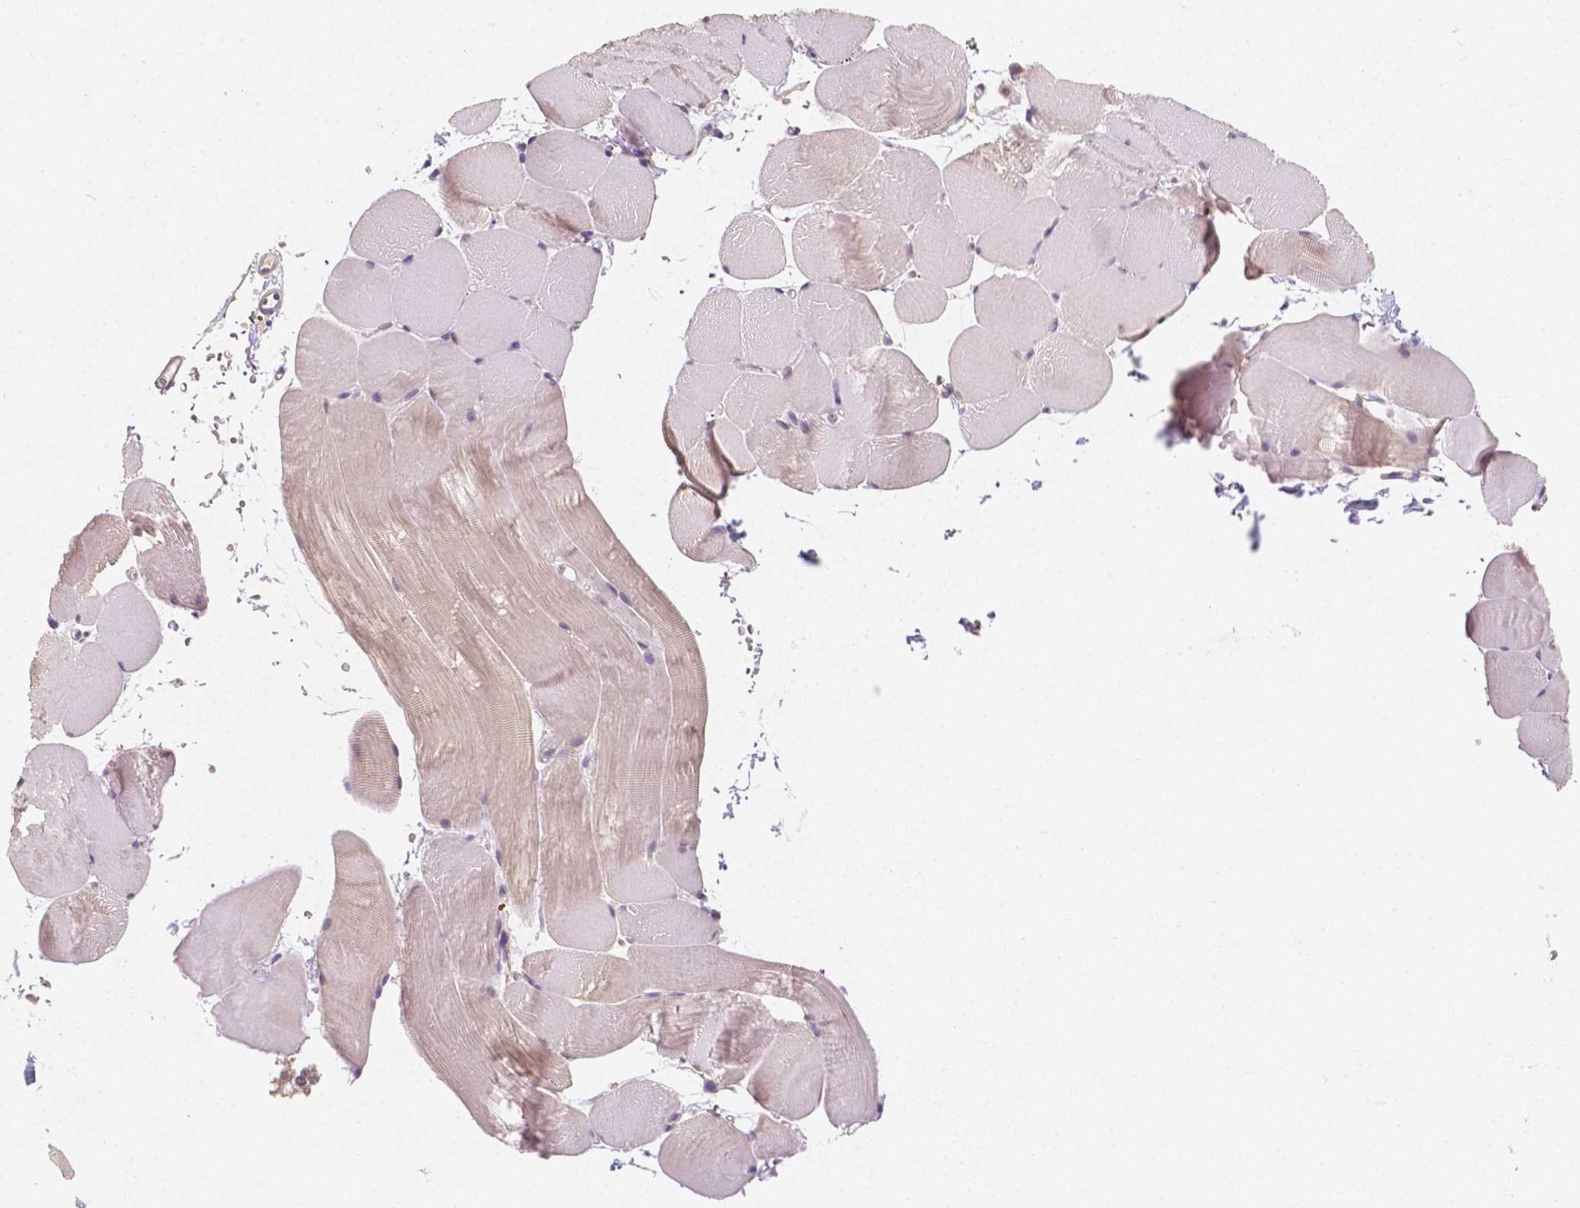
{"staining": {"intensity": "negative", "quantity": "none", "location": "none"}, "tissue": "skeletal muscle", "cell_type": "Myocytes", "image_type": "normal", "snomed": [{"axis": "morphology", "description": "Normal tissue, NOS"}, {"axis": "topography", "description": "Skeletal muscle"}], "caption": "This is a image of immunohistochemistry staining of normal skeletal muscle, which shows no staining in myocytes.", "gene": "NOLC1", "patient": {"sex": "female", "age": 37}}